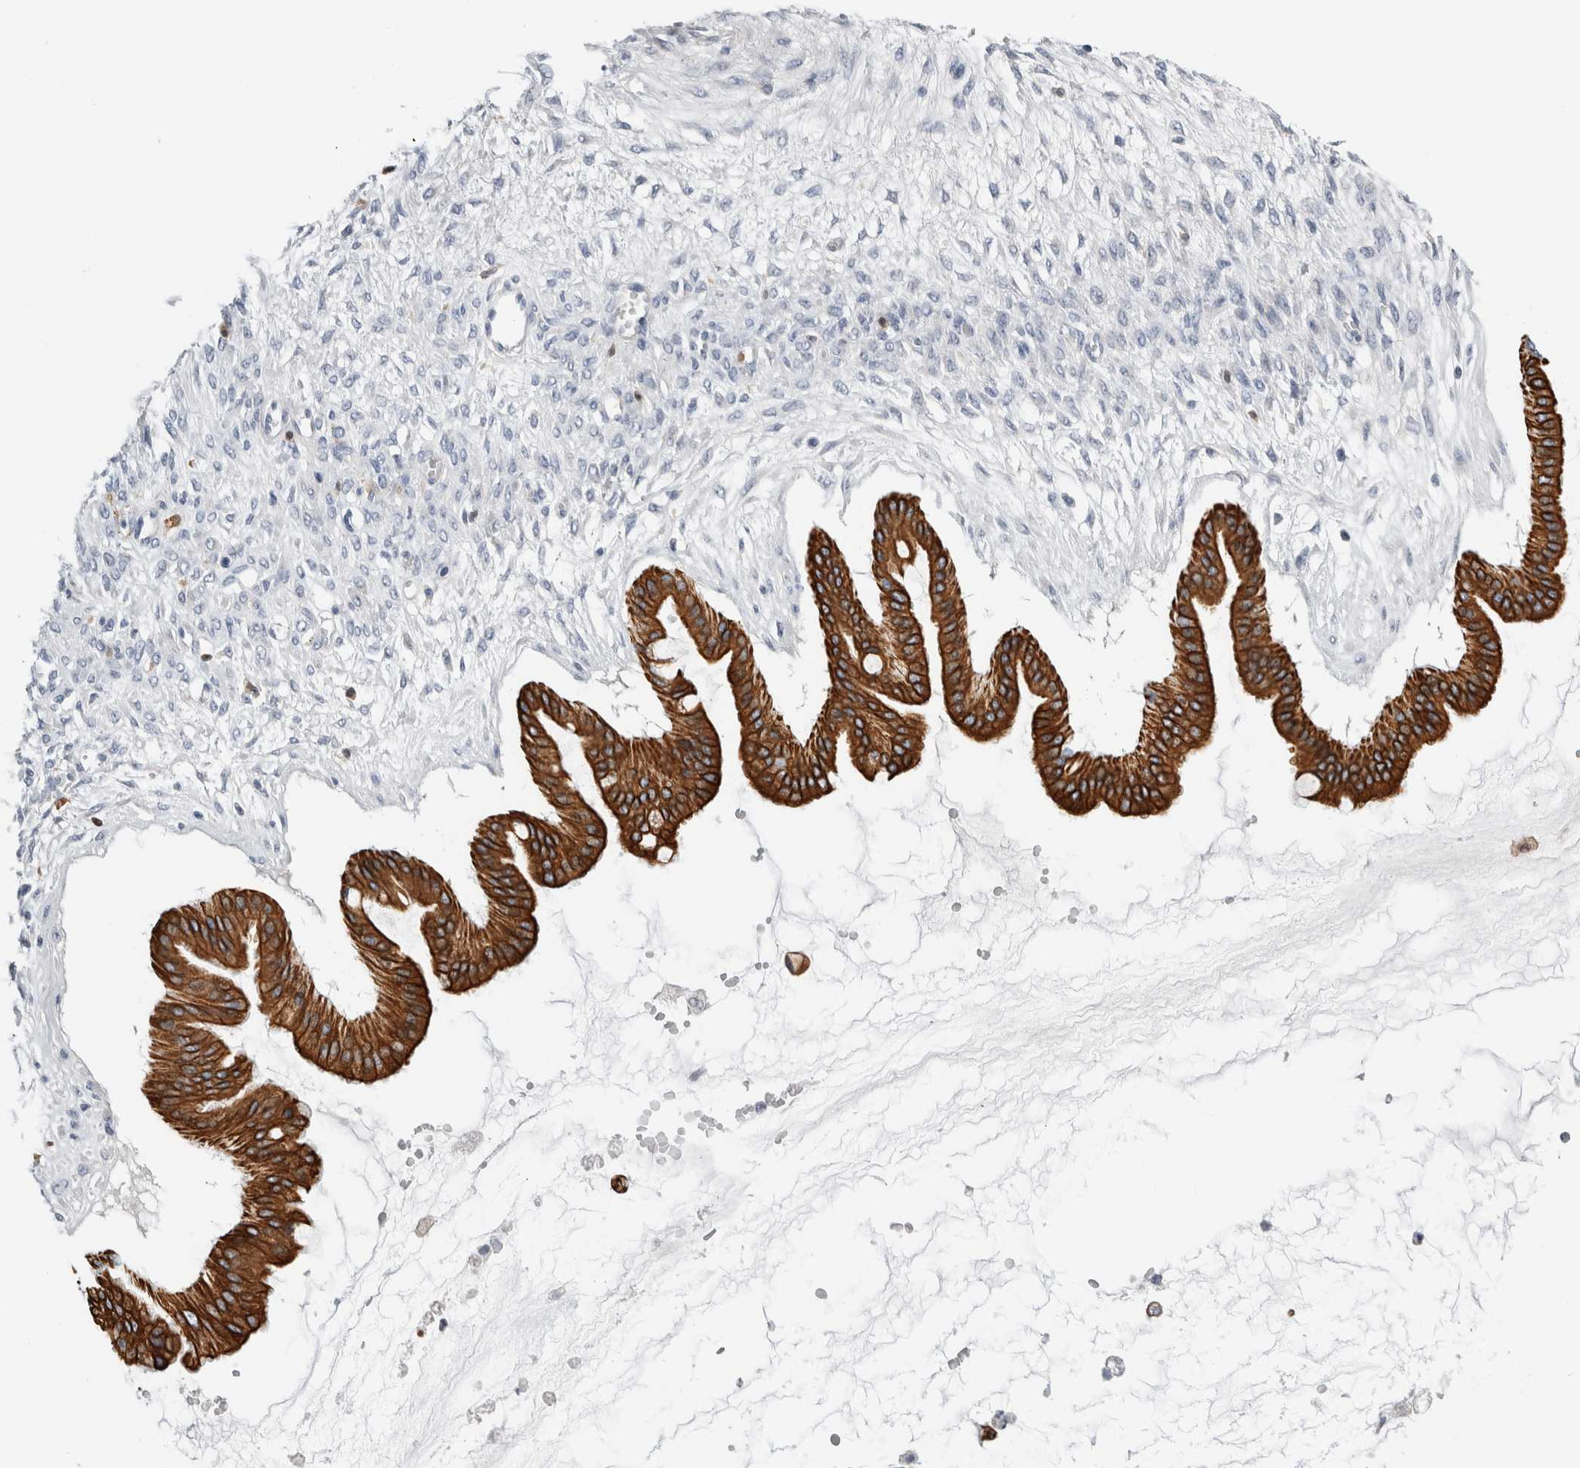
{"staining": {"intensity": "strong", "quantity": ">75%", "location": "cytoplasmic/membranous"}, "tissue": "ovarian cancer", "cell_type": "Tumor cells", "image_type": "cancer", "snomed": [{"axis": "morphology", "description": "Cystadenocarcinoma, mucinous, NOS"}, {"axis": "topography", "description": "Ovary"}], "caption": "Ovarian cancer (mucinous cystadenocarcinoma) stained for a protein (brown) demonstrates strong cytoplasmic/membranous positive positivity in approximately >75% of tumor cells.", "gene": "SLC20A2", "patient": {"sex": "female", "age": 73}}